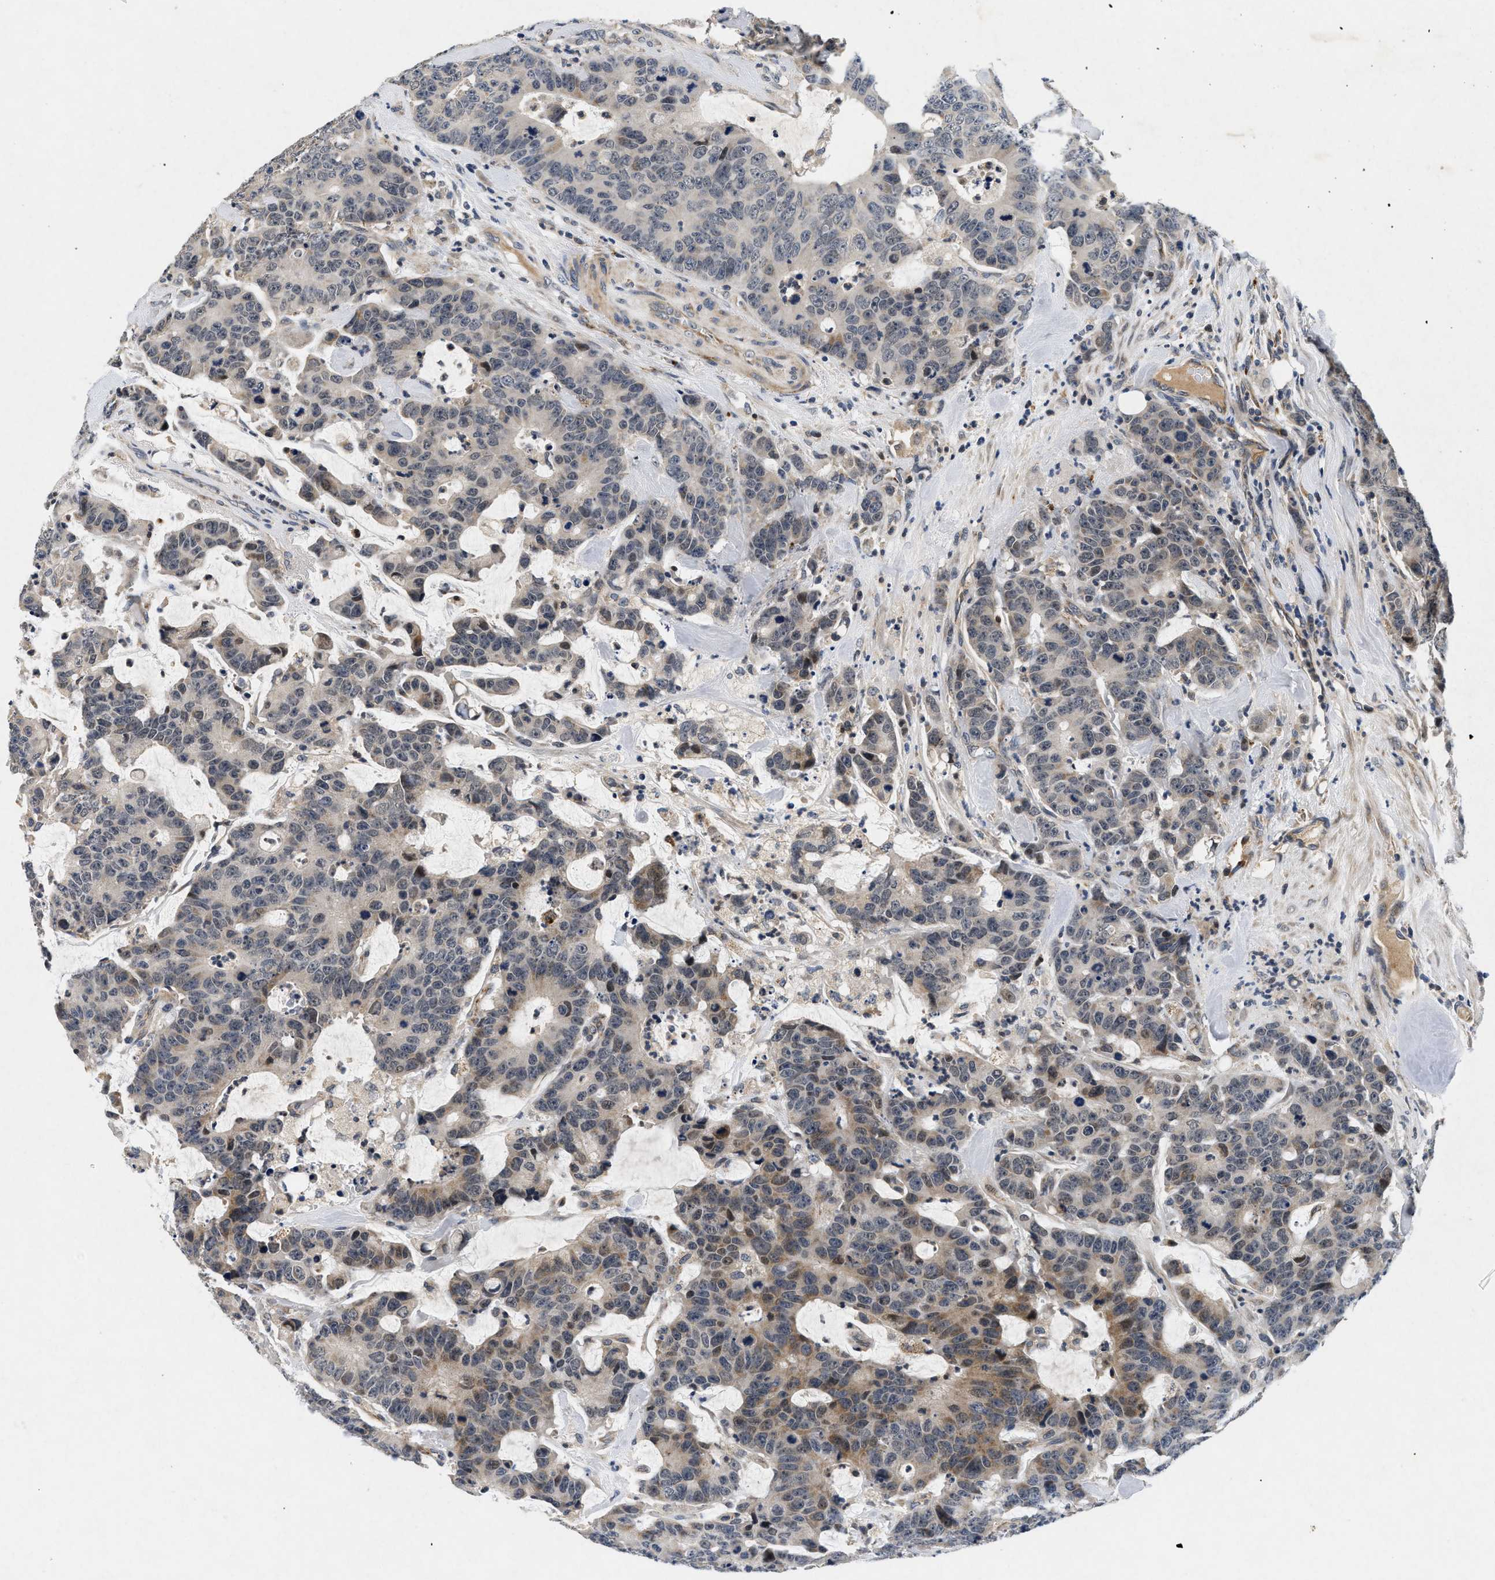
{"staining": {"intensity": "moderate", "quantity": "25%-75%", "location": "cytoplasmic/membranous"}, "tissue": "colorectal cancer", "cell_type": "Tumor cells", "image_type": "cancer", "snomed": [{"axis": "morphology", "description": "Adenocarcinoma, NOS"}, {"axis": "topography", "description": "Colon"}], "caption": "Approximately 25%-75% of tumor cells in colorectal cancer (adenocarcinoma) display moderate cytoplasmic/membranous protein positivity as visualized by brown immunohistochemical staining.", "gene": "PDP1", "patient": {"sex": "female", "age": 86}}